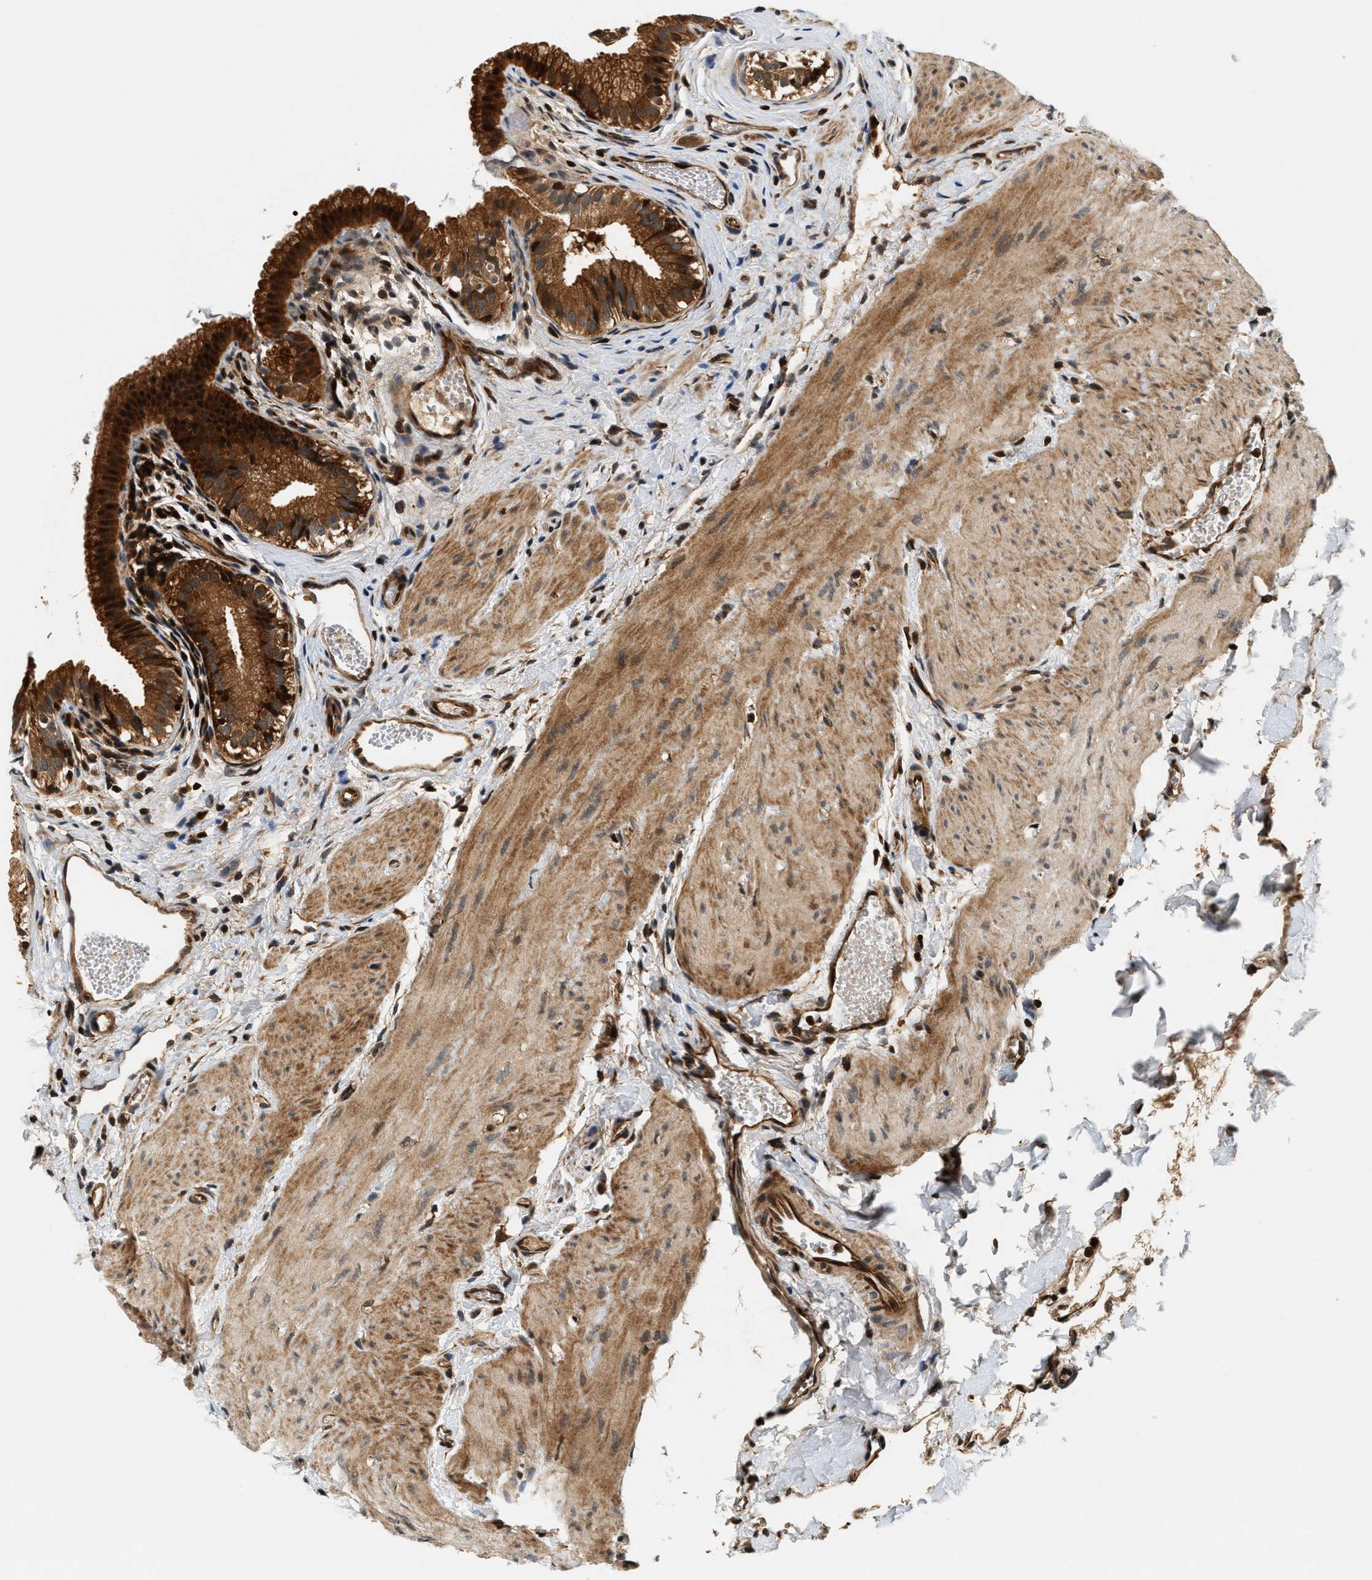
{"staining": {"intensity": "strong", "quantity": ">75%", "location": "cytoplasmic/membranous"}, "tissue": "gallbladder", "cell_type": "Glandular cells", "image_type": "normal", "snomed": [{"axis": "morphology", "description": "Normal tissue, NOS"}, {"axis": "topography", "description": "Gallbladder"}], "caption": "The micrograph shows immunohistochemical staining of benign gallbladder. There is strong cytoplasmic/membranous expression is seen in about >75% of glandular cells.", "gene": "SAMD9", "patient": {"sex": "female", "age": 26}}